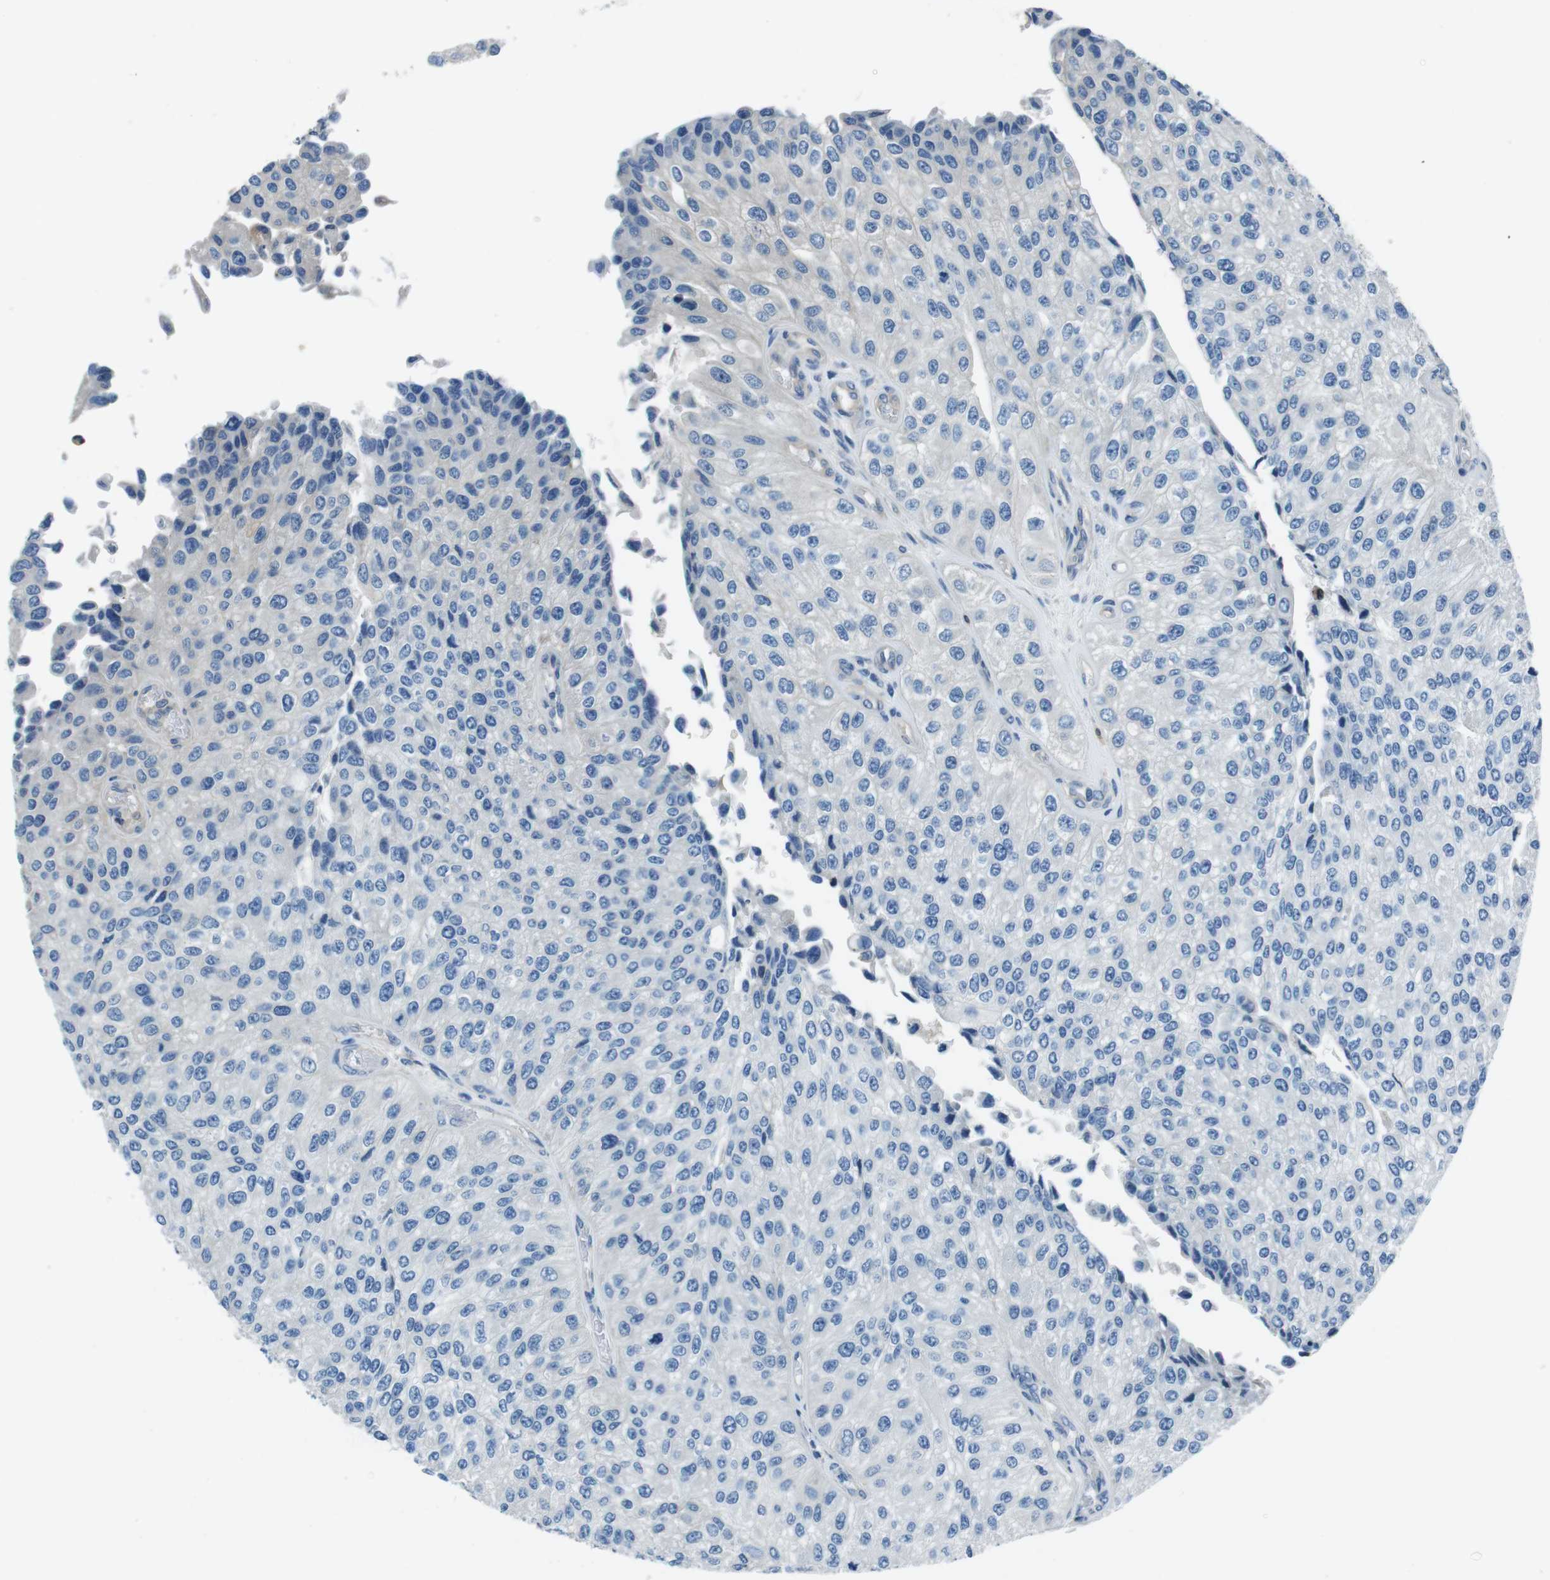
{"staining": {"intensity": "negative", "quantity": "none", "location": "none"}, "tissue": "urothelial cancer", "cell_type": "Tumor cells", "image_type": "cancer", "snomed": [{"axis": "morphology", "description": "Urothelial carcinoma, High grade"}, {"axis": "topography", "description": "Kidney"}, {"axis": "topography", "description": "Urinary bladder"}], "caption": "Tumor cells show no significant expression in urothelial cancer.", "gene": "TULP3", "patient": {"sex": "male", "age": 77}}